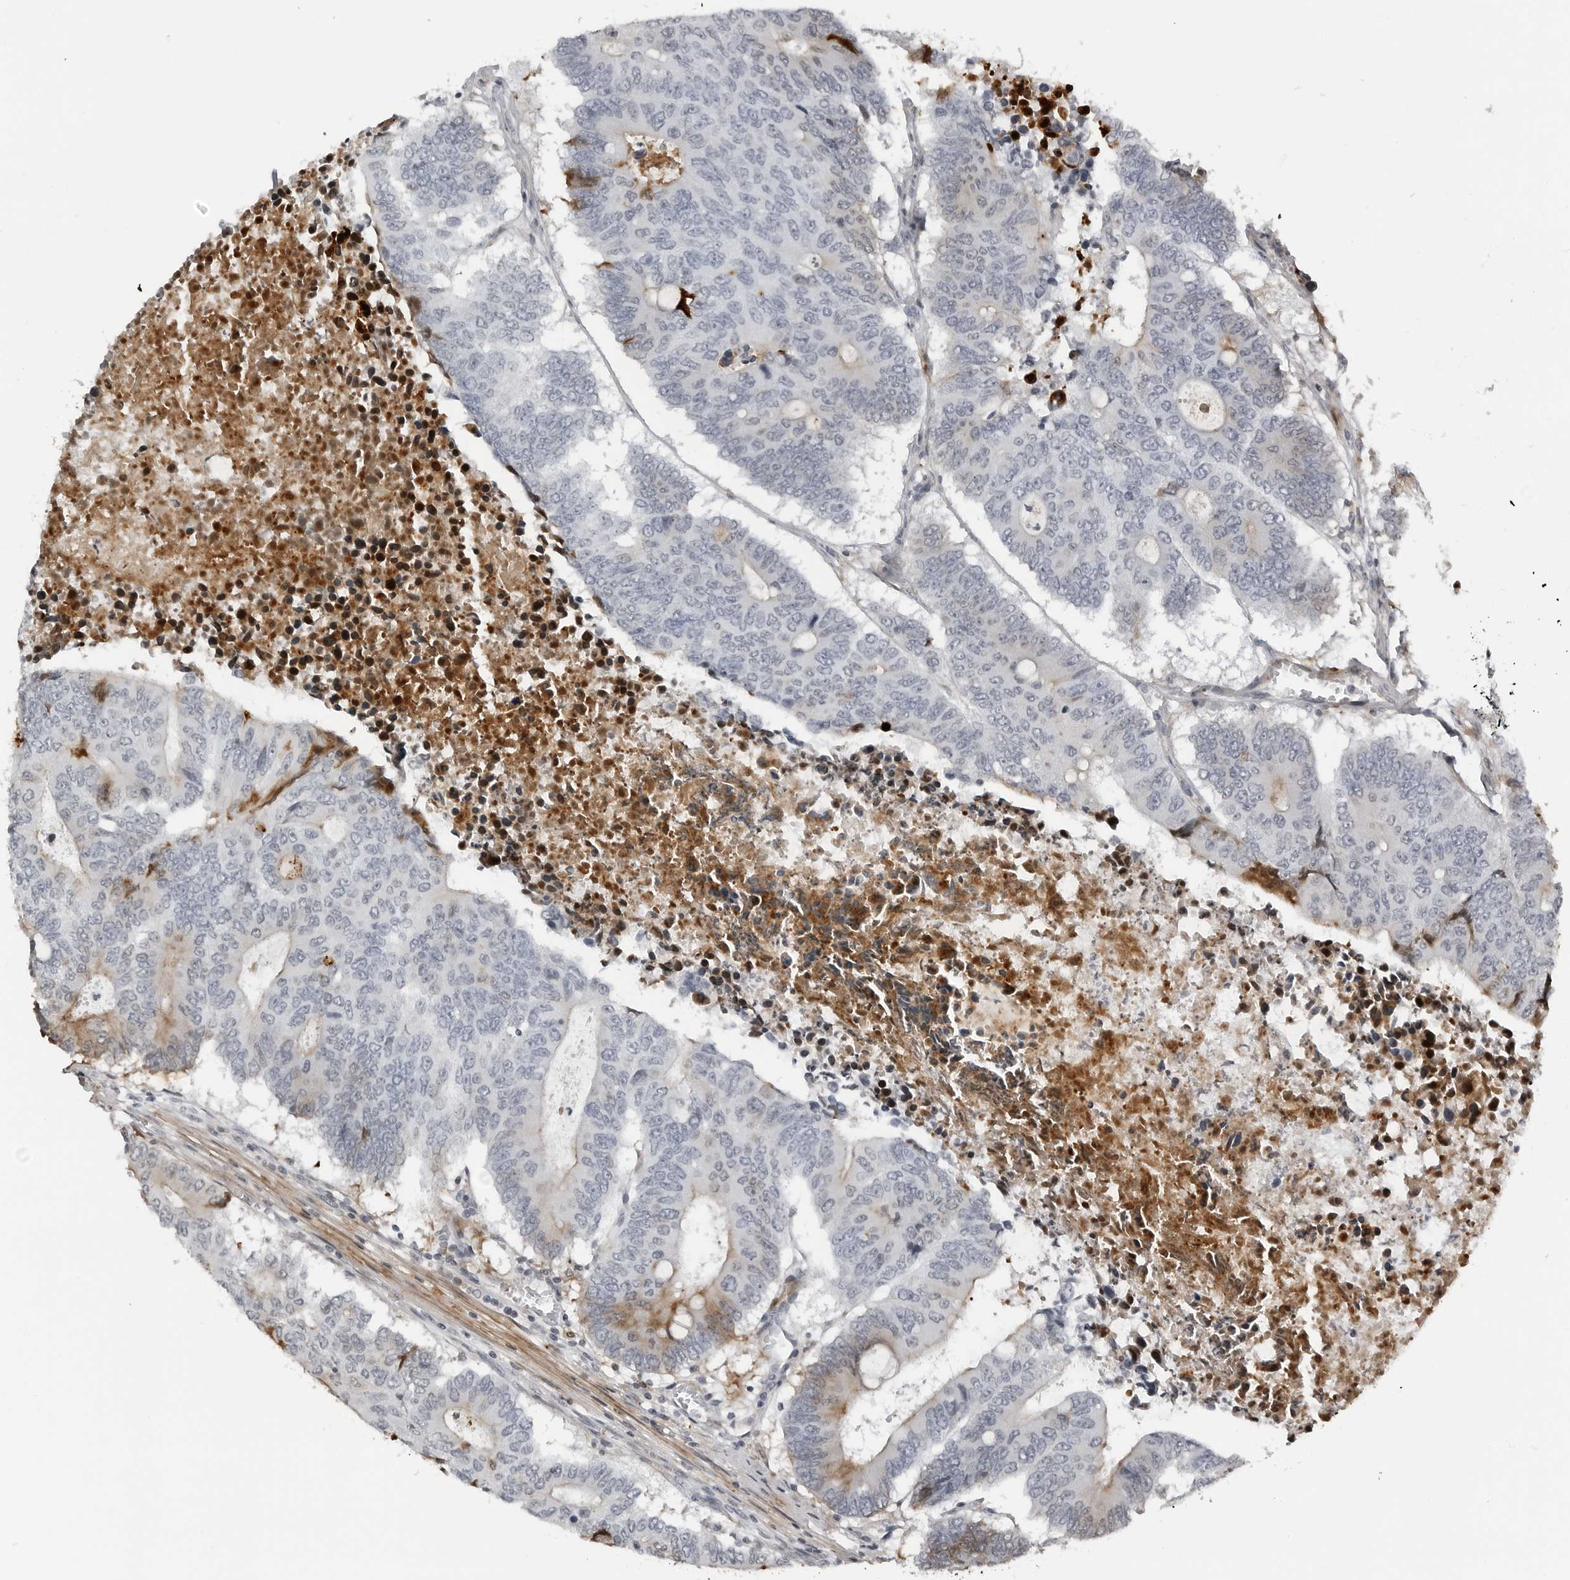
{"staining": {"intensity": "negative", "quantity": "none", "location": "none"}, "tissue": "colorectal cancer", "cell_type": "Tumor cells", "image_type": "cancer", "snomed": [{"axis": "morphology", "description": "Adenocarcinoma, NOS"}, {"axis": "topography", "description": "Colon"}], "caption": "Immunohistochemistry histopathology image of adenocarcinoma (colorectal) stained for a protein (brown), which exhibits no staining in tumor cells.", "gene": "CXCR5", "patient": {"sex": "male", "age": 87}}